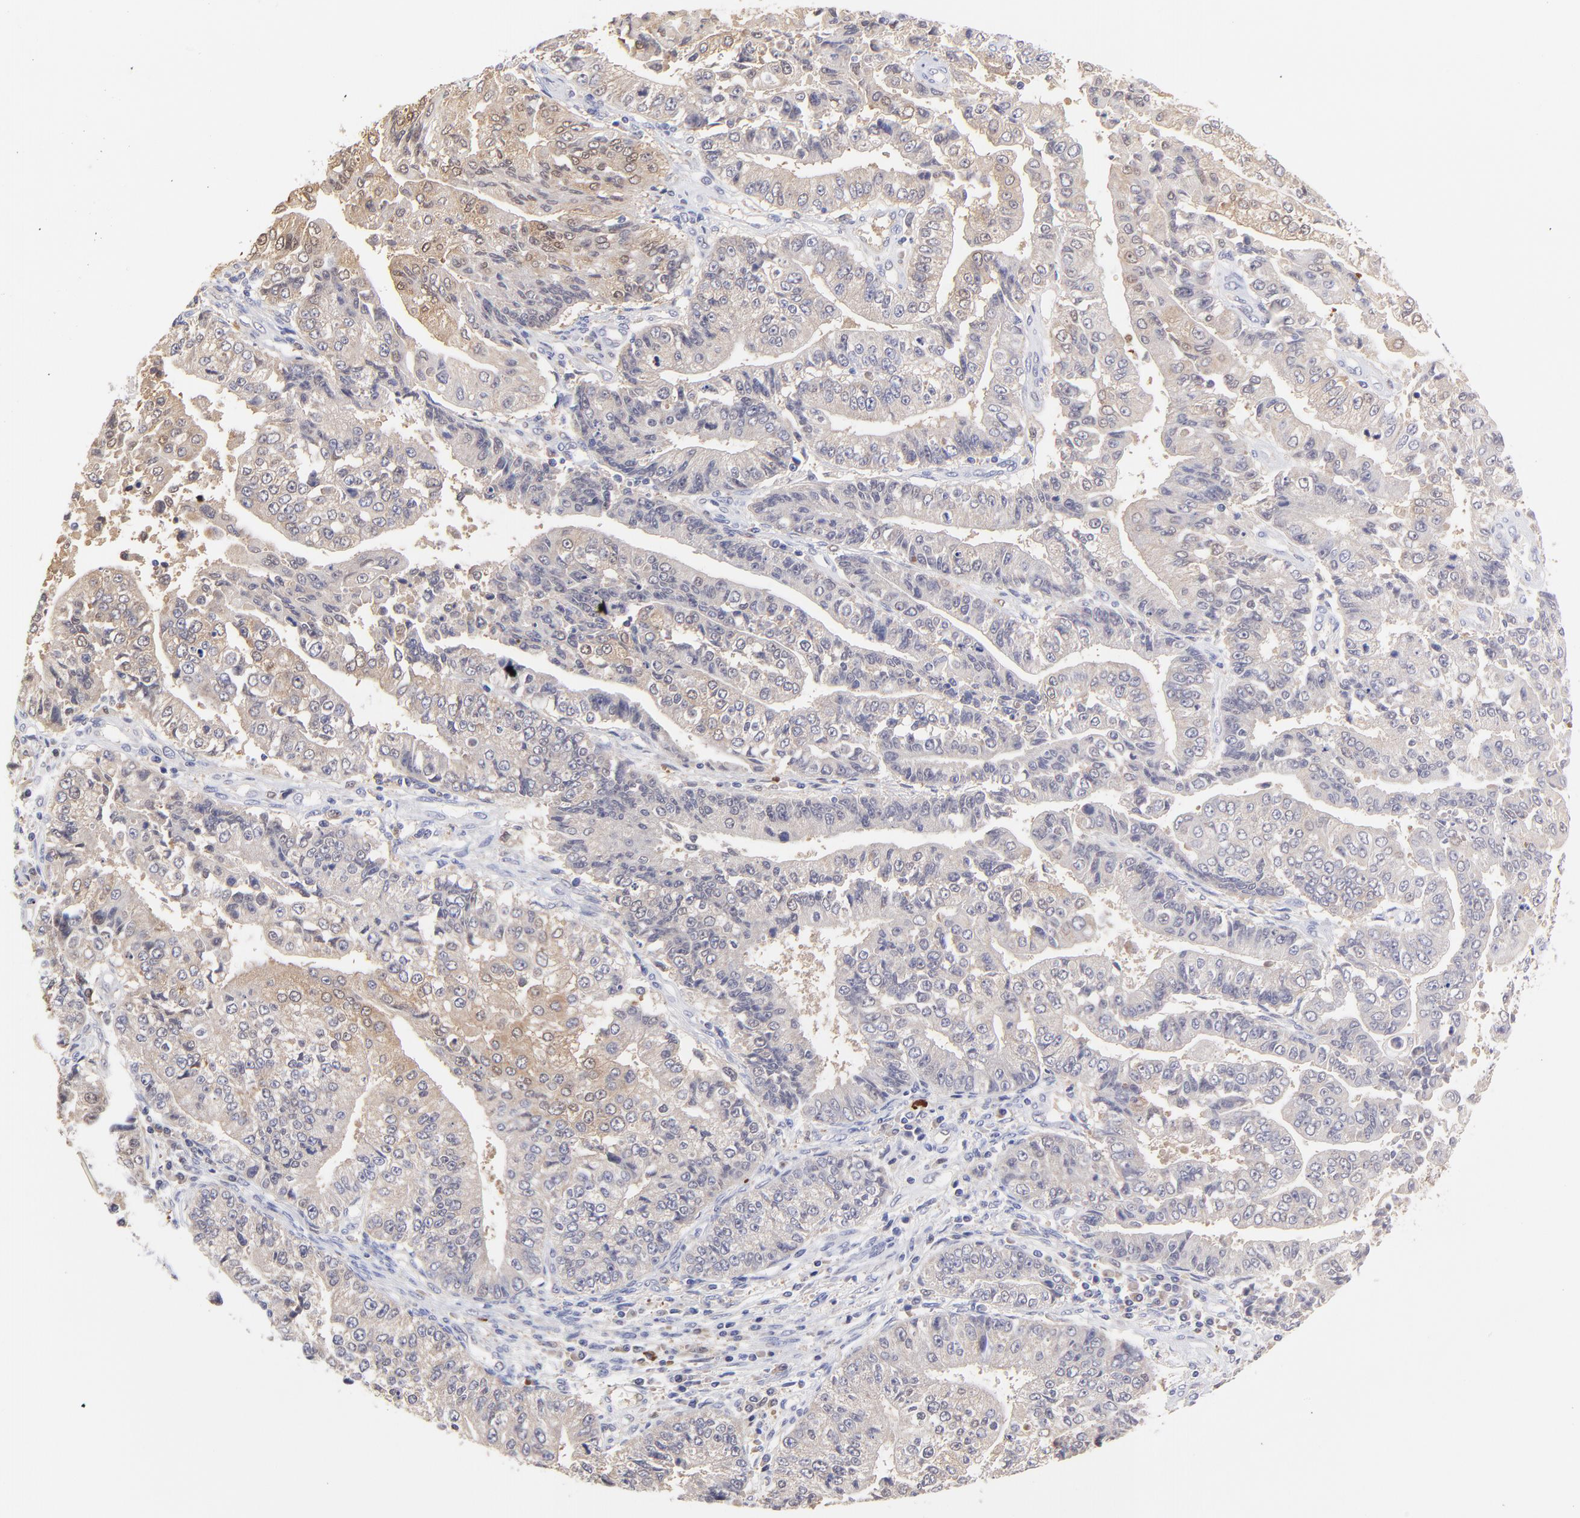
{"staining": {"intensity": "weak", "quantity": "<25%", "location": "cytoplasmic/membranous,nuclear"}, "tissue": "endometrial cancer", "cell_type": "Tumor cells", "image_type": "cancer", "snomed": [{"axis": "morphology", "description": "Adenocarcinoma, NOS"}, {"axis": "topography", "description": "Endometrium"}], "caption": "The immunohistochemistry (IHC) image has no significant positivity in tumor cells of endometrial adenocarcinoma tissue. (DAB (3,3'-diaminobenzidine) immunohistochemistry (IHC), high magnification).", "gene": "HYAL1", "patient": {"sex": "female", "age": 75}}